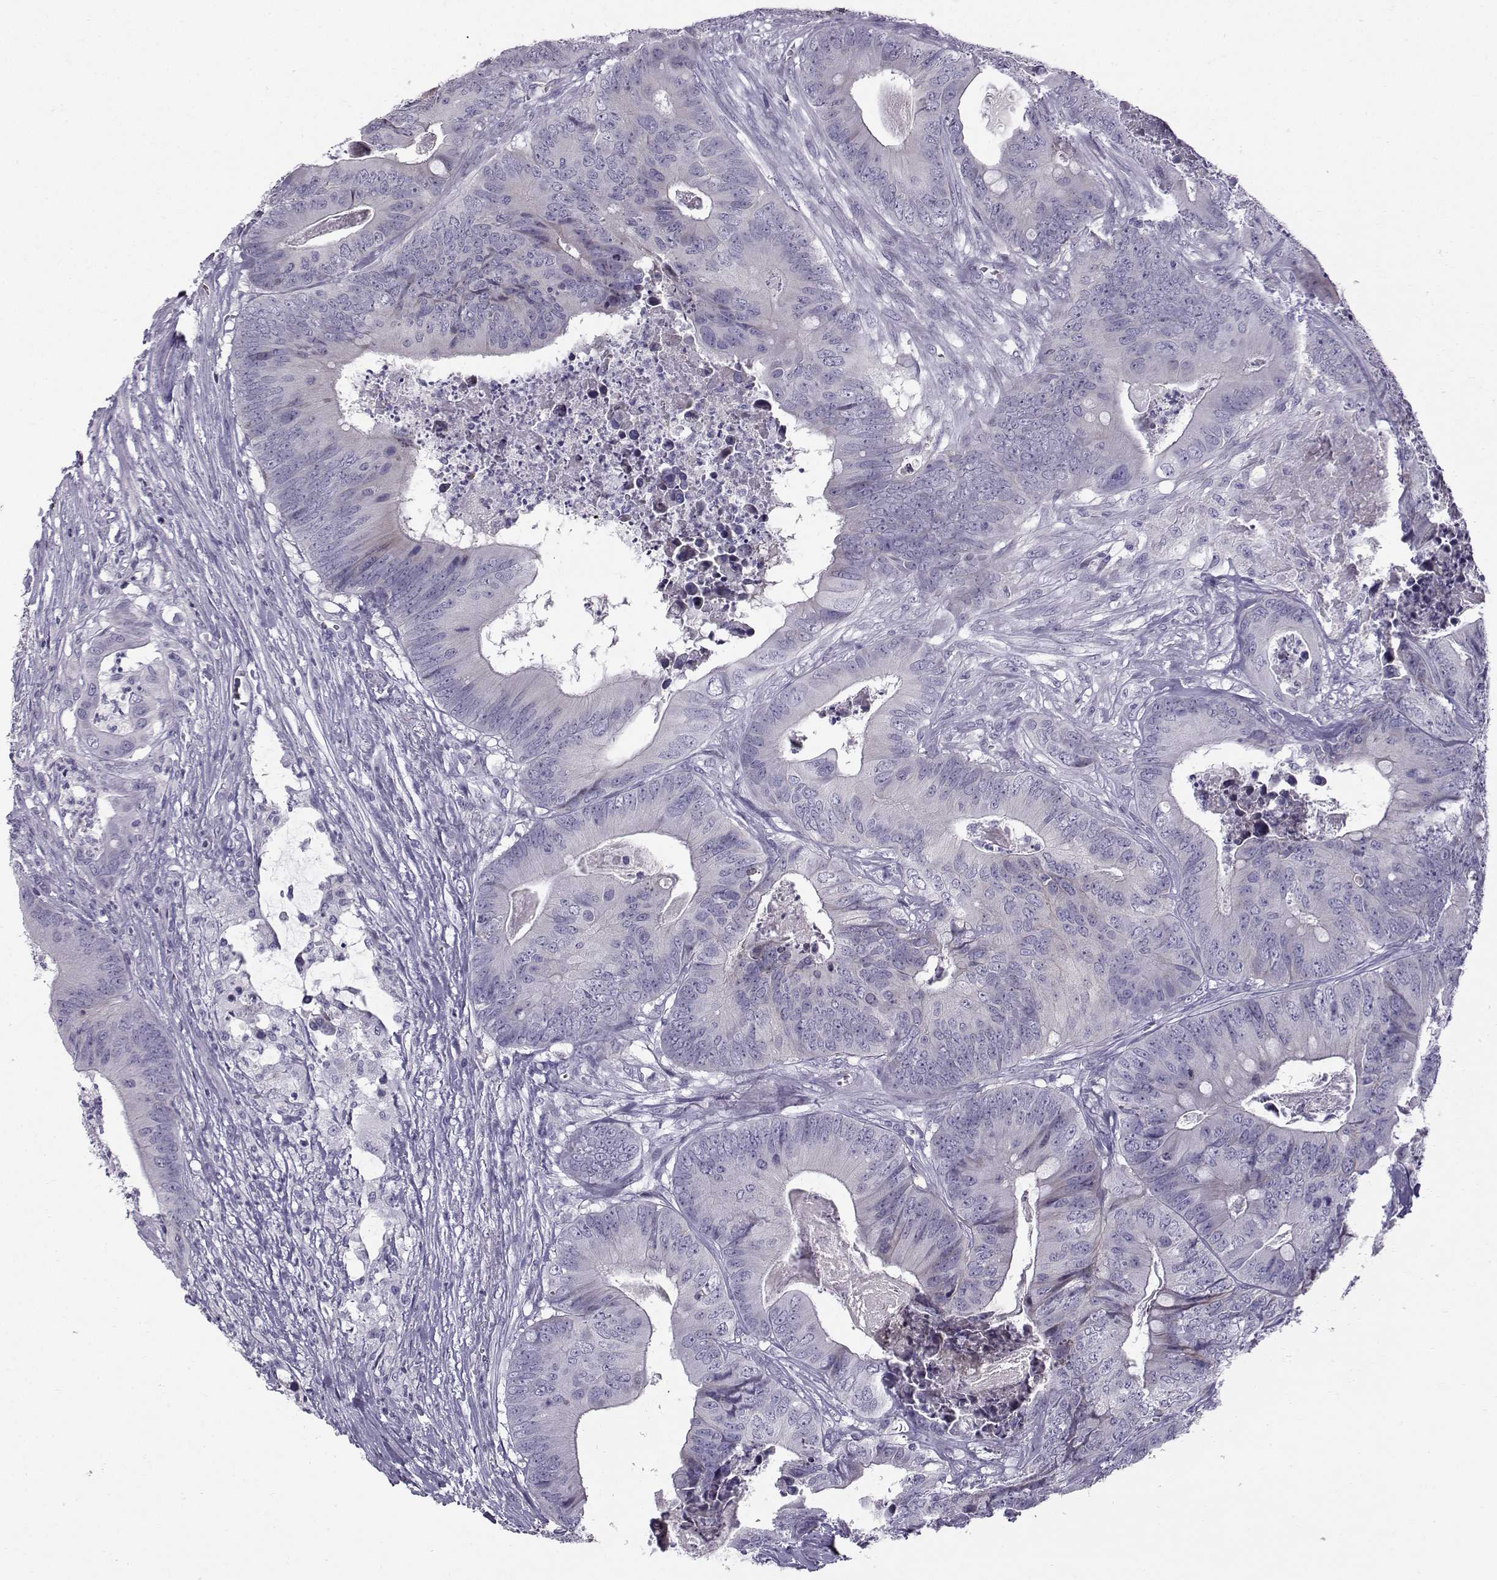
{"staining": {"intensity": "negative", "quantity": "none", "location": "none"}, "tissue": "colorectal cancer", "cell_type": "Tumor cells", "image_type": "cancer", "snomed": [{"axis": "morphology", "description": "Adenocarcinoma, NOS"}, {"axis": "topography", "description": "Colon"}], "caption": "Image shows no protein expression in tumor cells of colorectal cancer tissue.", "gene": "DMRT3", "patient": {"sex": "male", "age": 84}}